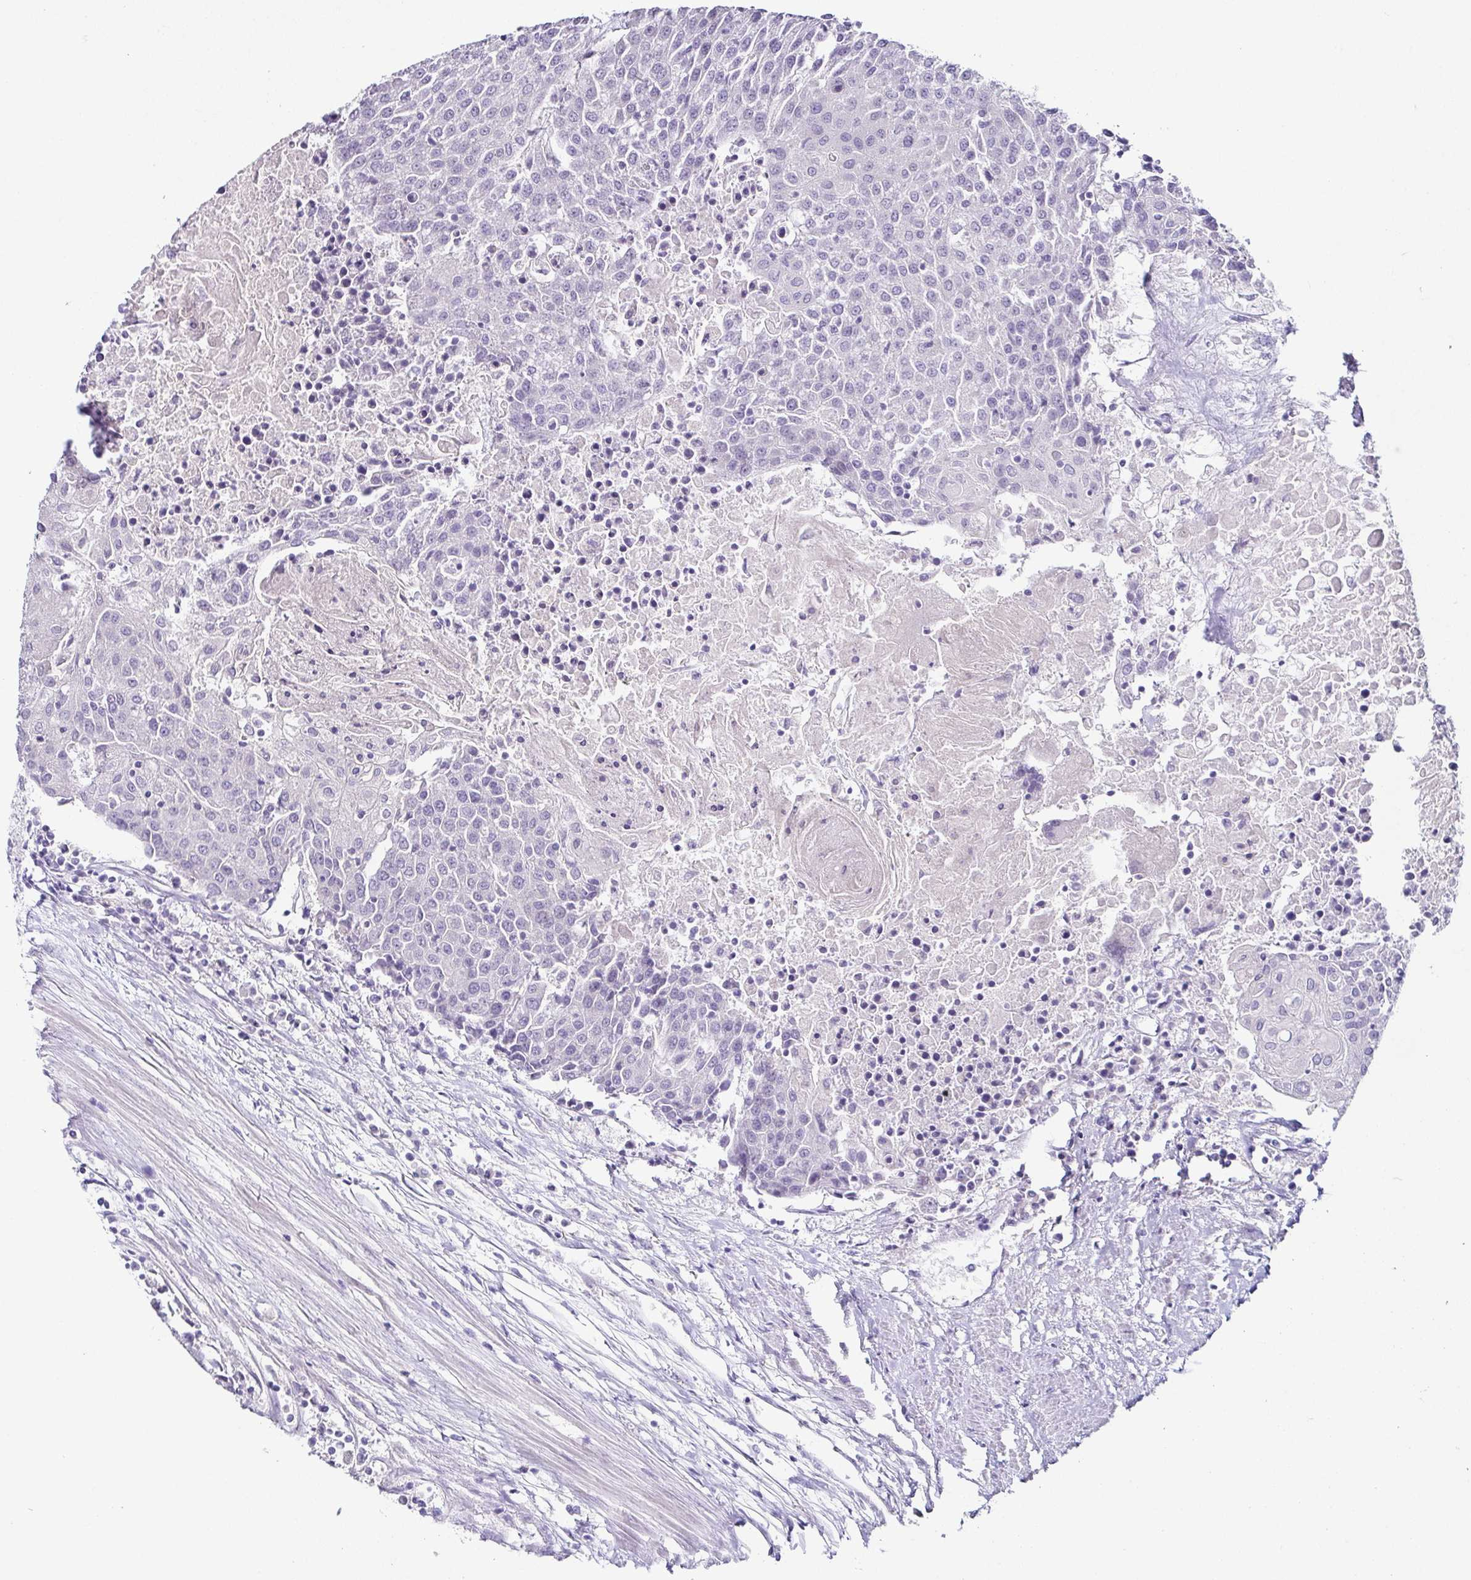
{"staining": {"intensity": "negative", "quantity": "none", "location": "none"}, "tissue": "urothelial cancer", "cell_type": "Tumor cells", "image_type": "cancer", "snomed": [{"axis": "morphology", "description": "Urothelial carcinoma, High grade"}, {"axis": "topography", "description": "Urinary bladder"}], "caption": "High magnification brightfield microscopy of urothelial cancer stained with DAB (brown) and counterstained with hematoxylin (blue): tumor cells show no significant expression.", "gene": "TP73", "patient": {"sex": "female", "age": 85}}